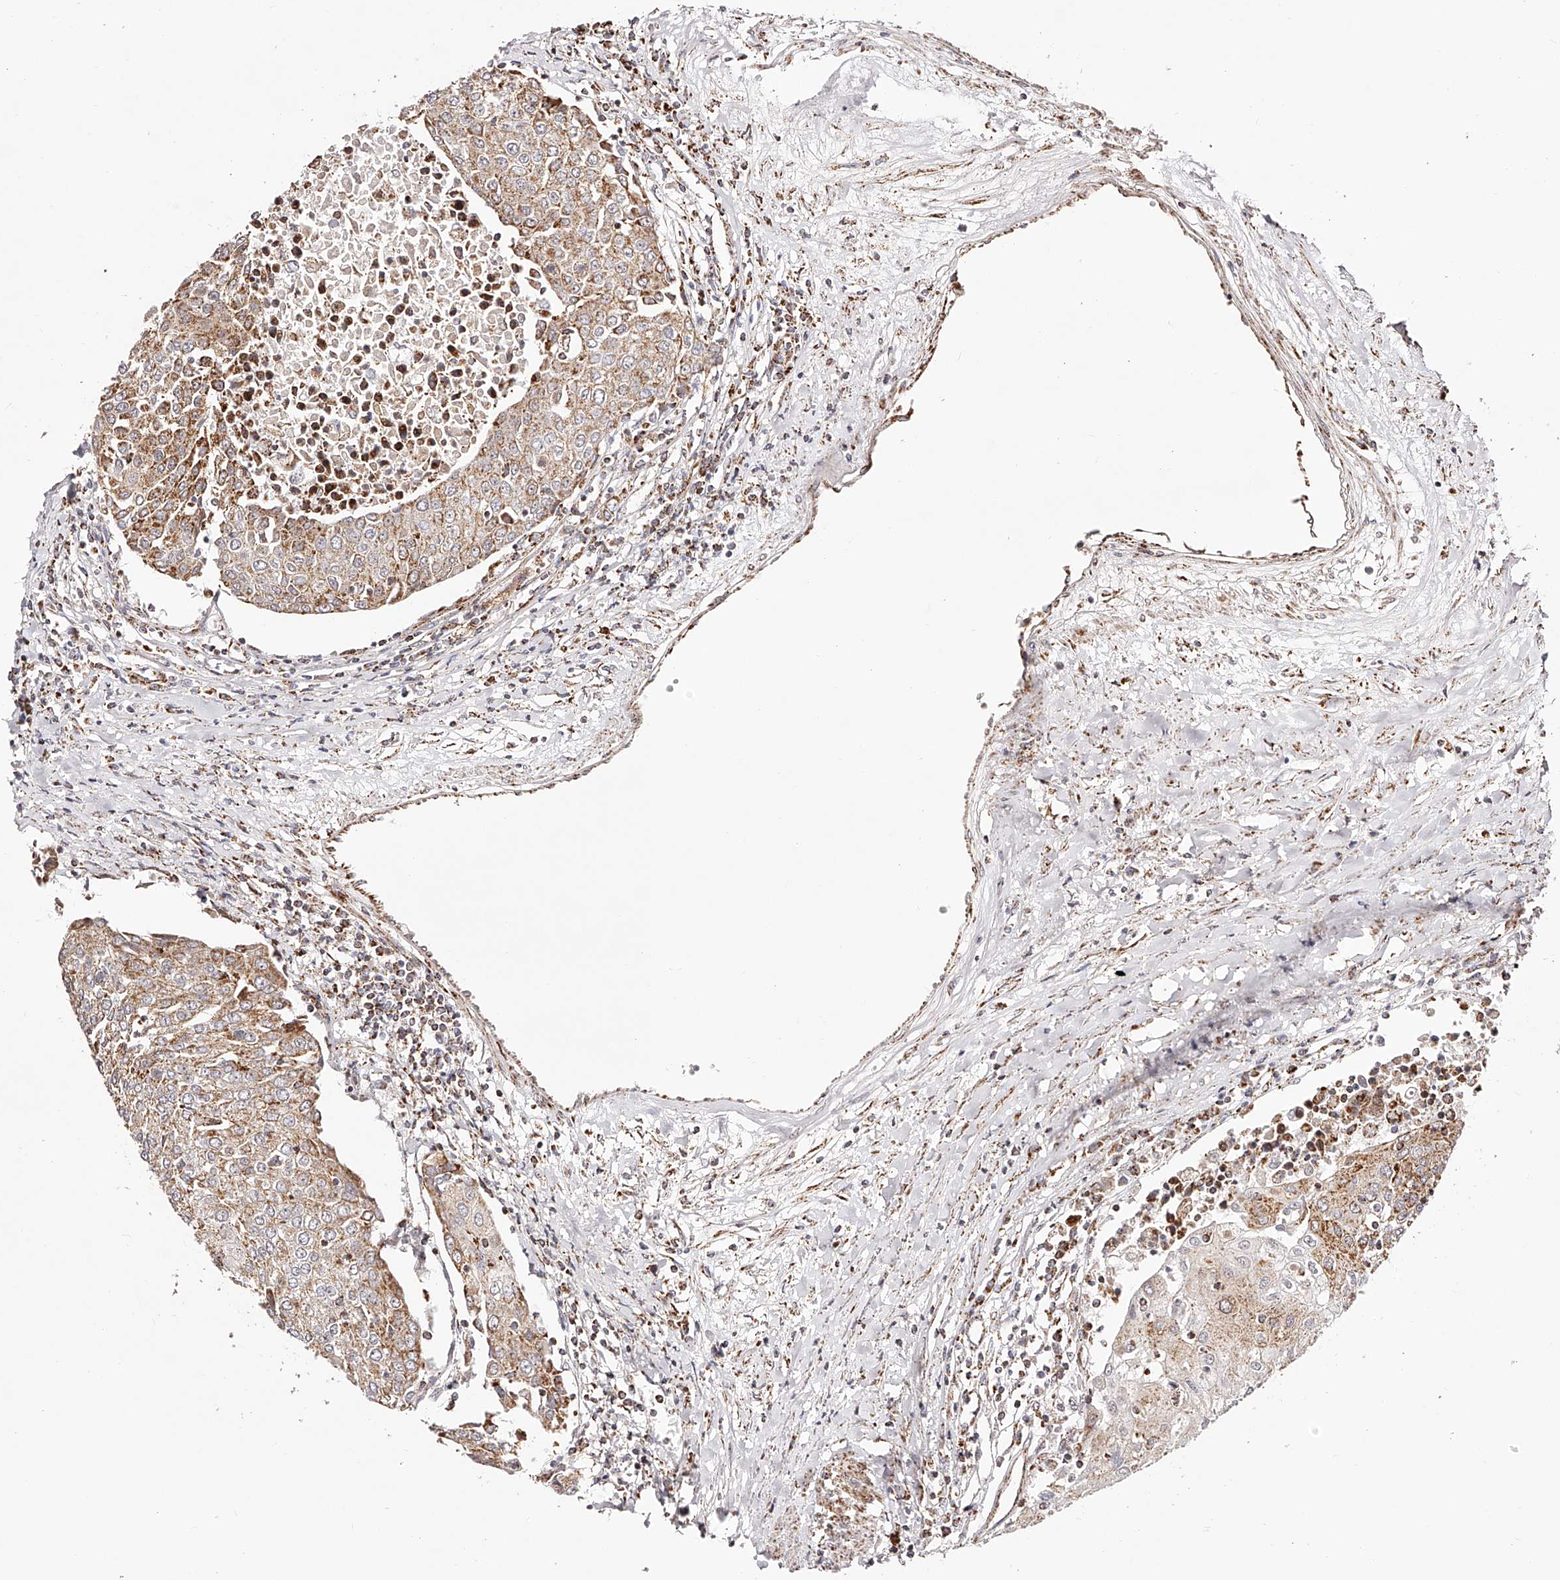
{"staining": {"intensity": "moderate", "quantity": ">75%", "location": "cytoplasmic/membranous"}, "tissue": "urothelial cancer", "cell_type": "Tumor cells", "image_type": "cancer", "snomed": [{"axis": "morphology", "description": "Urothelial carcinoma, High grade"}, {"axis": "topography", "description": "Urinary bladder"}], "caption": "Immunohistochemical staining of urothelial cancer demonstrates medium levels of moderate cytoplasmic/membranous positivity in about >75% of tumor cells.", "gene": "NDUFV3", "patient": {"sex": "female", "age": 85}}